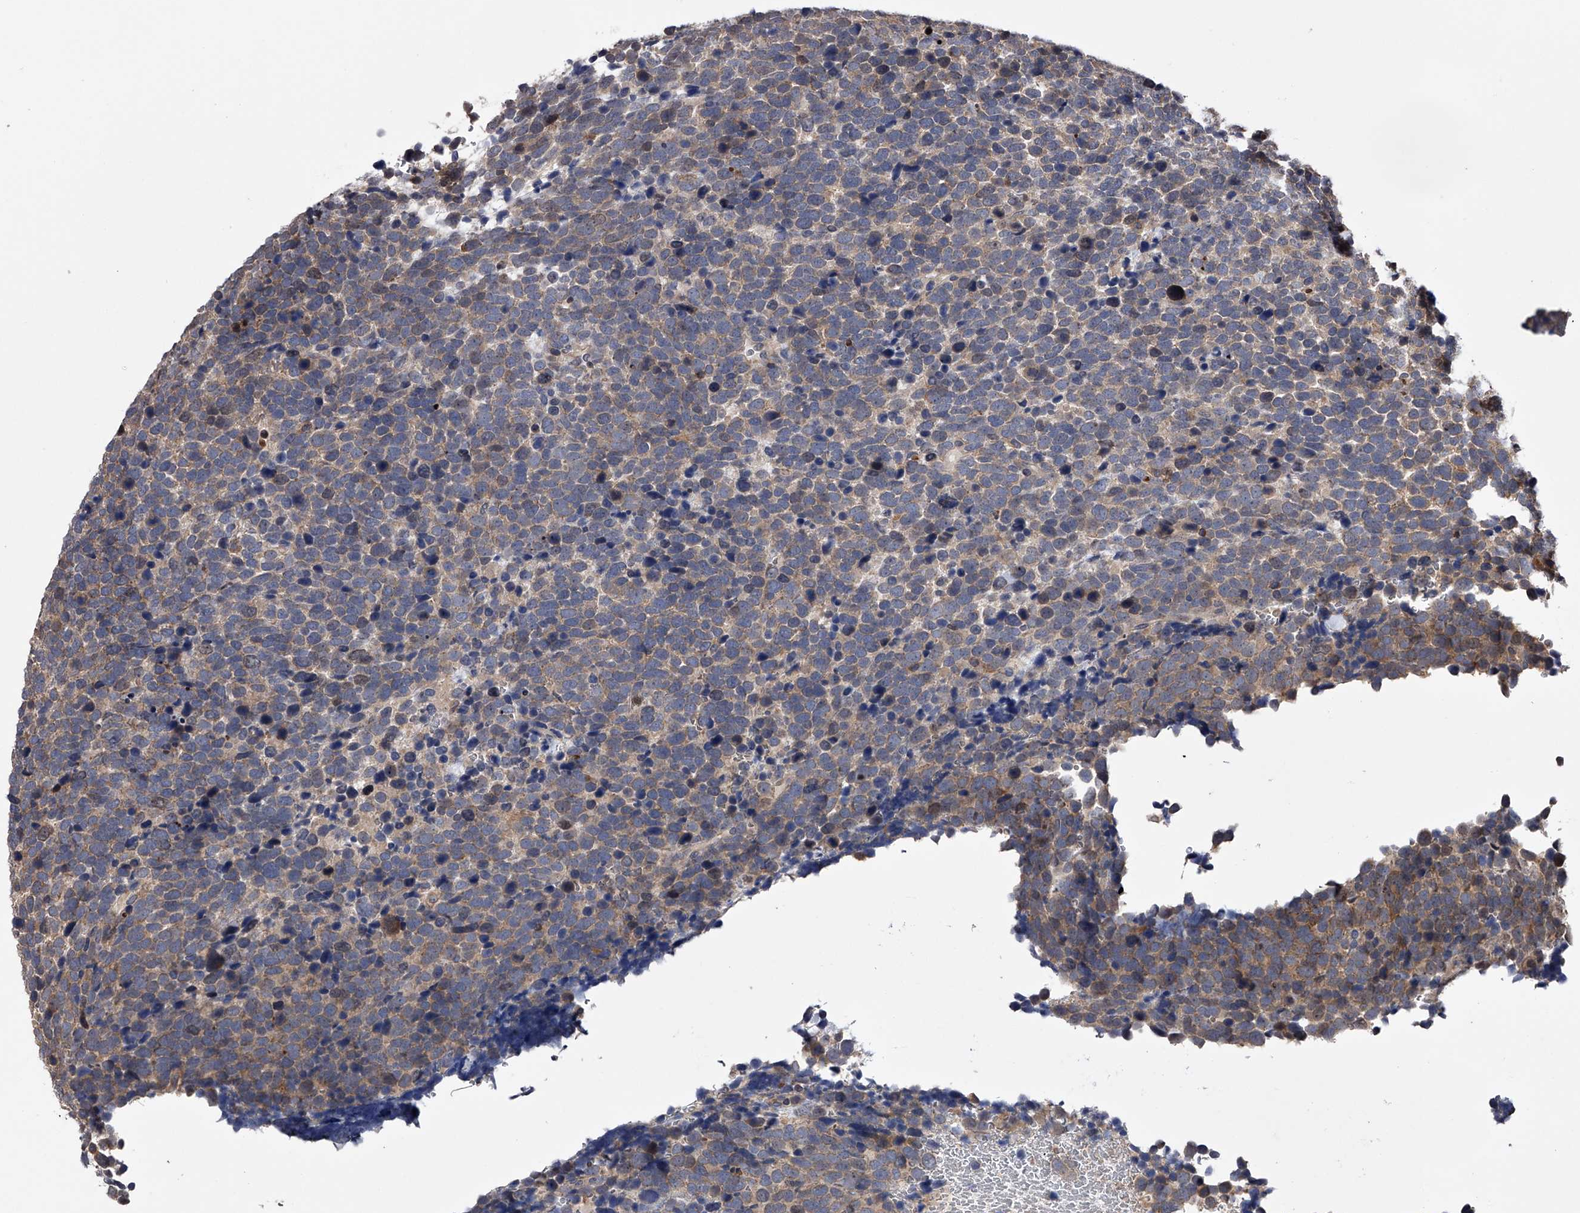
{"staining": {"intensity": "weak", "quantity": "25%-75%", "location": "cytoplasmic/membranous"}, "tissue": "urothelial cancer", "cell_type": "Tumor cells", "image_type": "cancer", "snomed": [{"axis": "morphology", "description": "Urothelial carcinoma, High grade"}, {"axis": "topography", "description": "Urinary bladder"}], "caption": "An immunohistochemistry image of neoplastic tissue is shown. Protein staining in brown shows weak cytoplasmic/membranous positivity in urothelial cancer within tumor cells.", "gene": "PAN3", "patient": {"sex": "female", "age": 82}}